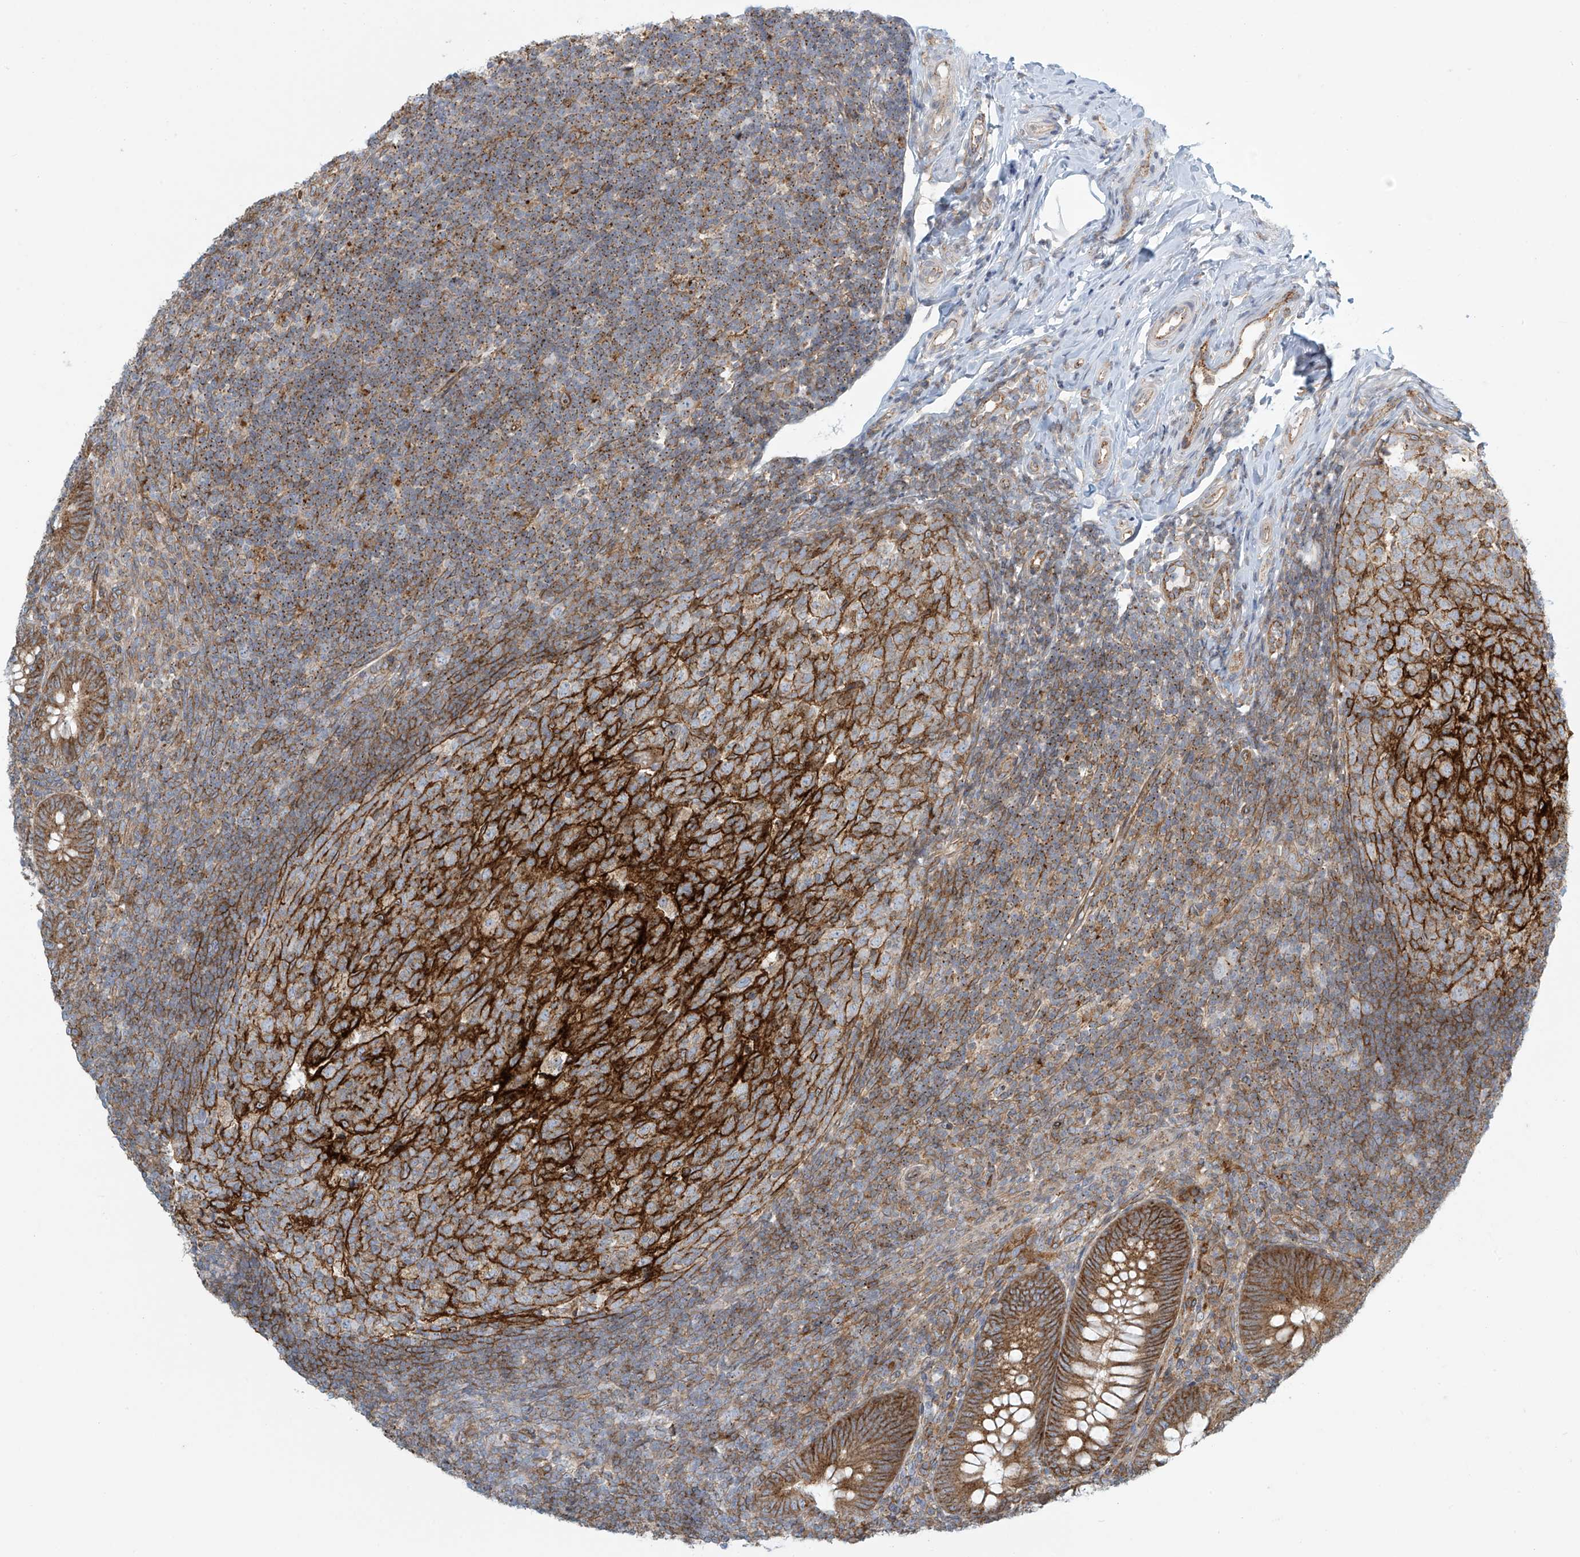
{"staining": {"intensity": "moderate", "quantity": ">75%", "location": "cytoplasmic/membranous"}, "tissue": "appendix", "cell_type": "Glandular cells", "image_type": "normal", "snomed": [{"axis": "morphology", "description": "Normal tissue, NOS"}, {"axis": "topography", "description": "Appendix"}], "caption": "An immunohistochemistry (IHC) histopathology image of benign tissue is shown. Protein staining in brown highlights moderate cytoplasmic/membranous positivity in appendix within glandular cells.", "gene": "LZTS3", "patient": {"sex": "male", "age": 14}}